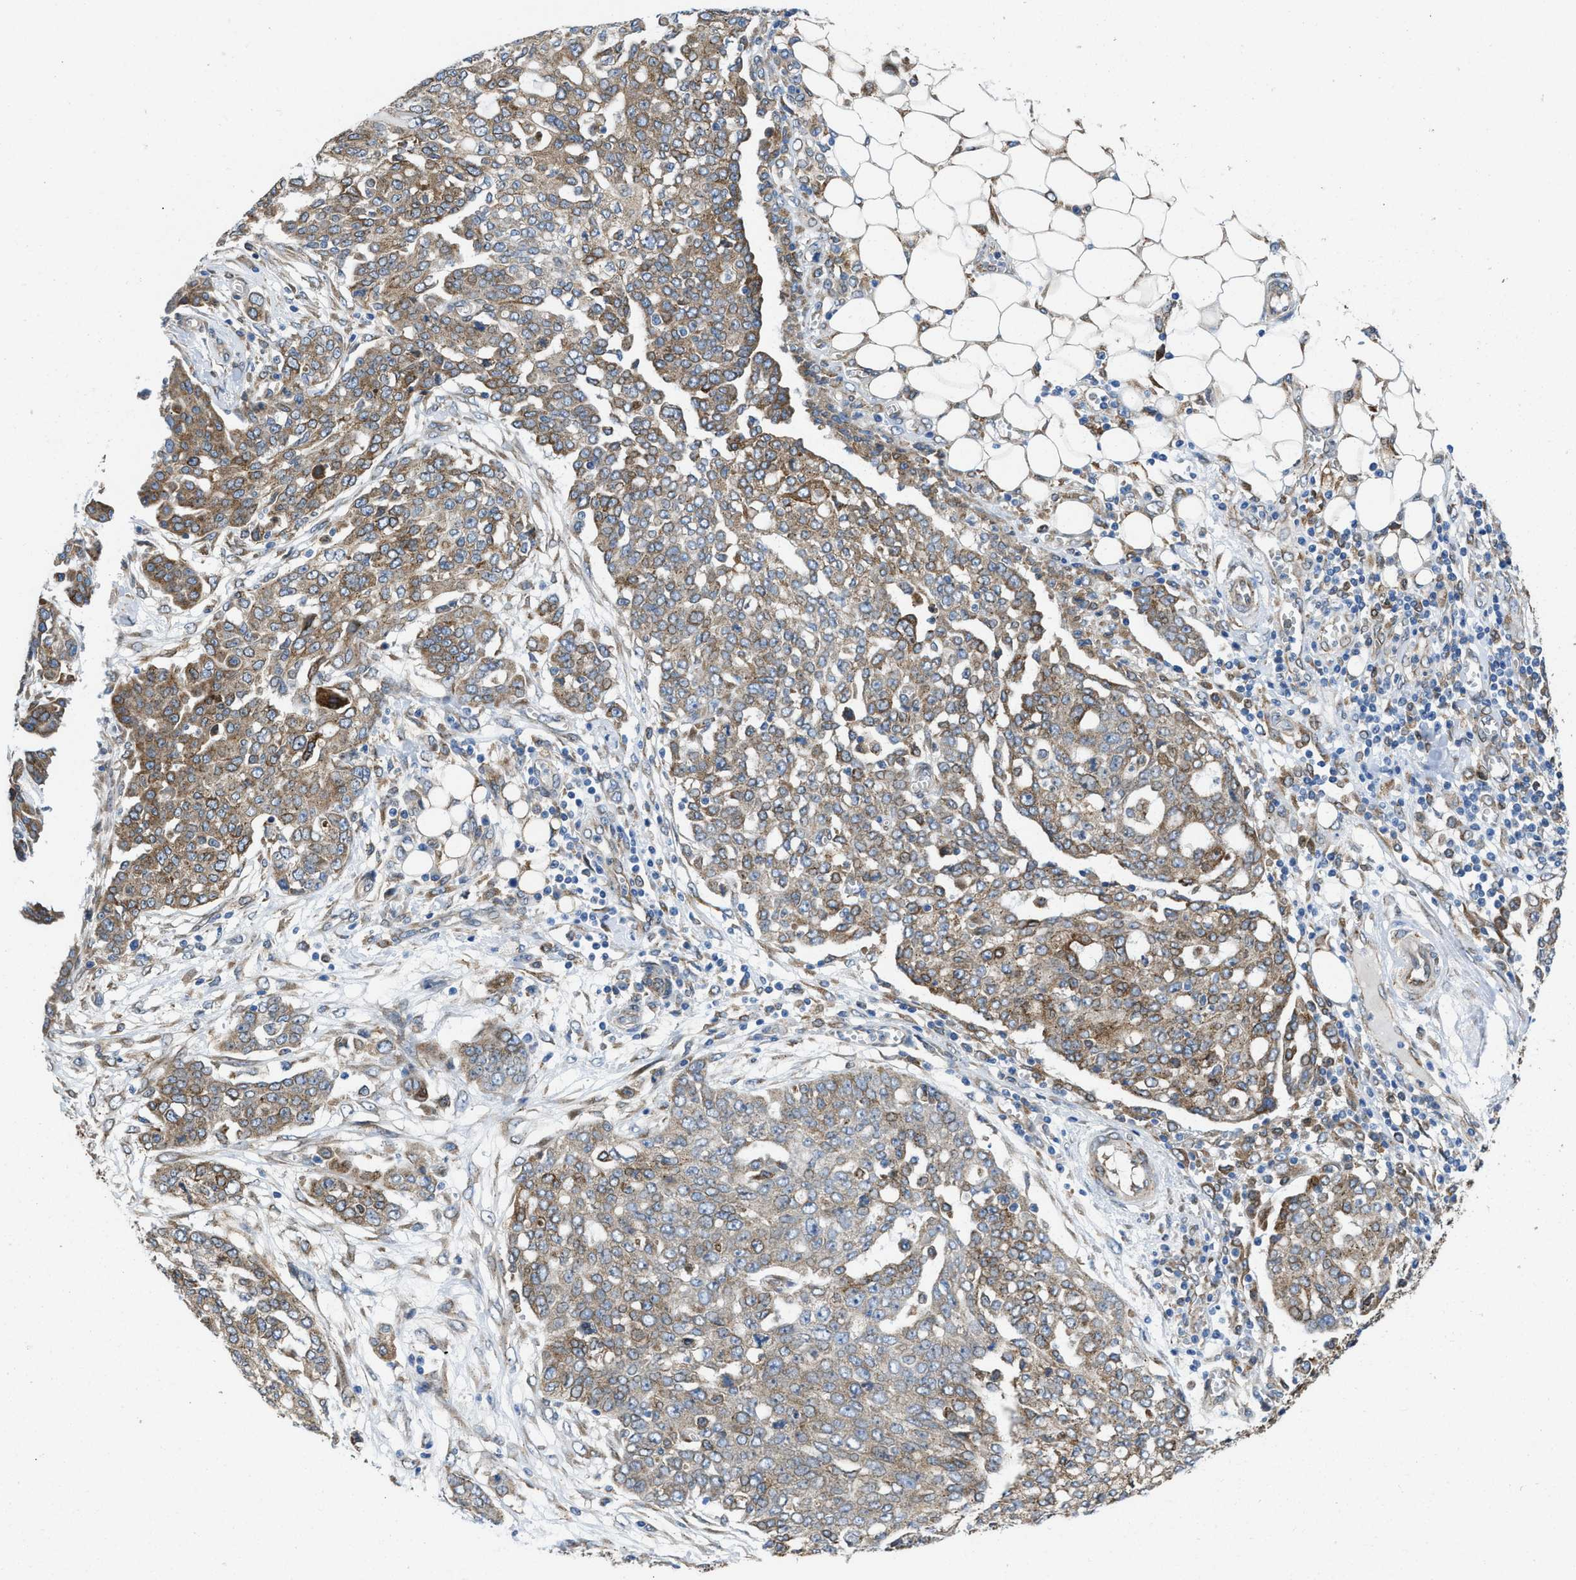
{"staining": {"intensity": "moderate", "quantity": ">75%", "location": "cytoplasmic/membranous"}, "tissue": "ovarian cancer", "cell_type": "Tumor cells", "image_type": "cancer", "snomed": [{"axis": "morphology", "description": "Cystadenocarcinoma, serous, NOS"}, {"axis": "topography", "description": "Soft tissue"}, {"axis": "topography", "description": "Ovary"}], "caption": "Protein expression analysis of ovarian cancer (serous cystadenocarcinoma) displays moderate cytoplasmic/membranous expression in approximately >75% of tumor cells. The protein of interest is stained brown, and the nuclei are stained in blue (DAB IHC with brightfield microscopy, high magnification).", "gene": "ERLIN2", "patient": {"sex": "female", "age": 57}}